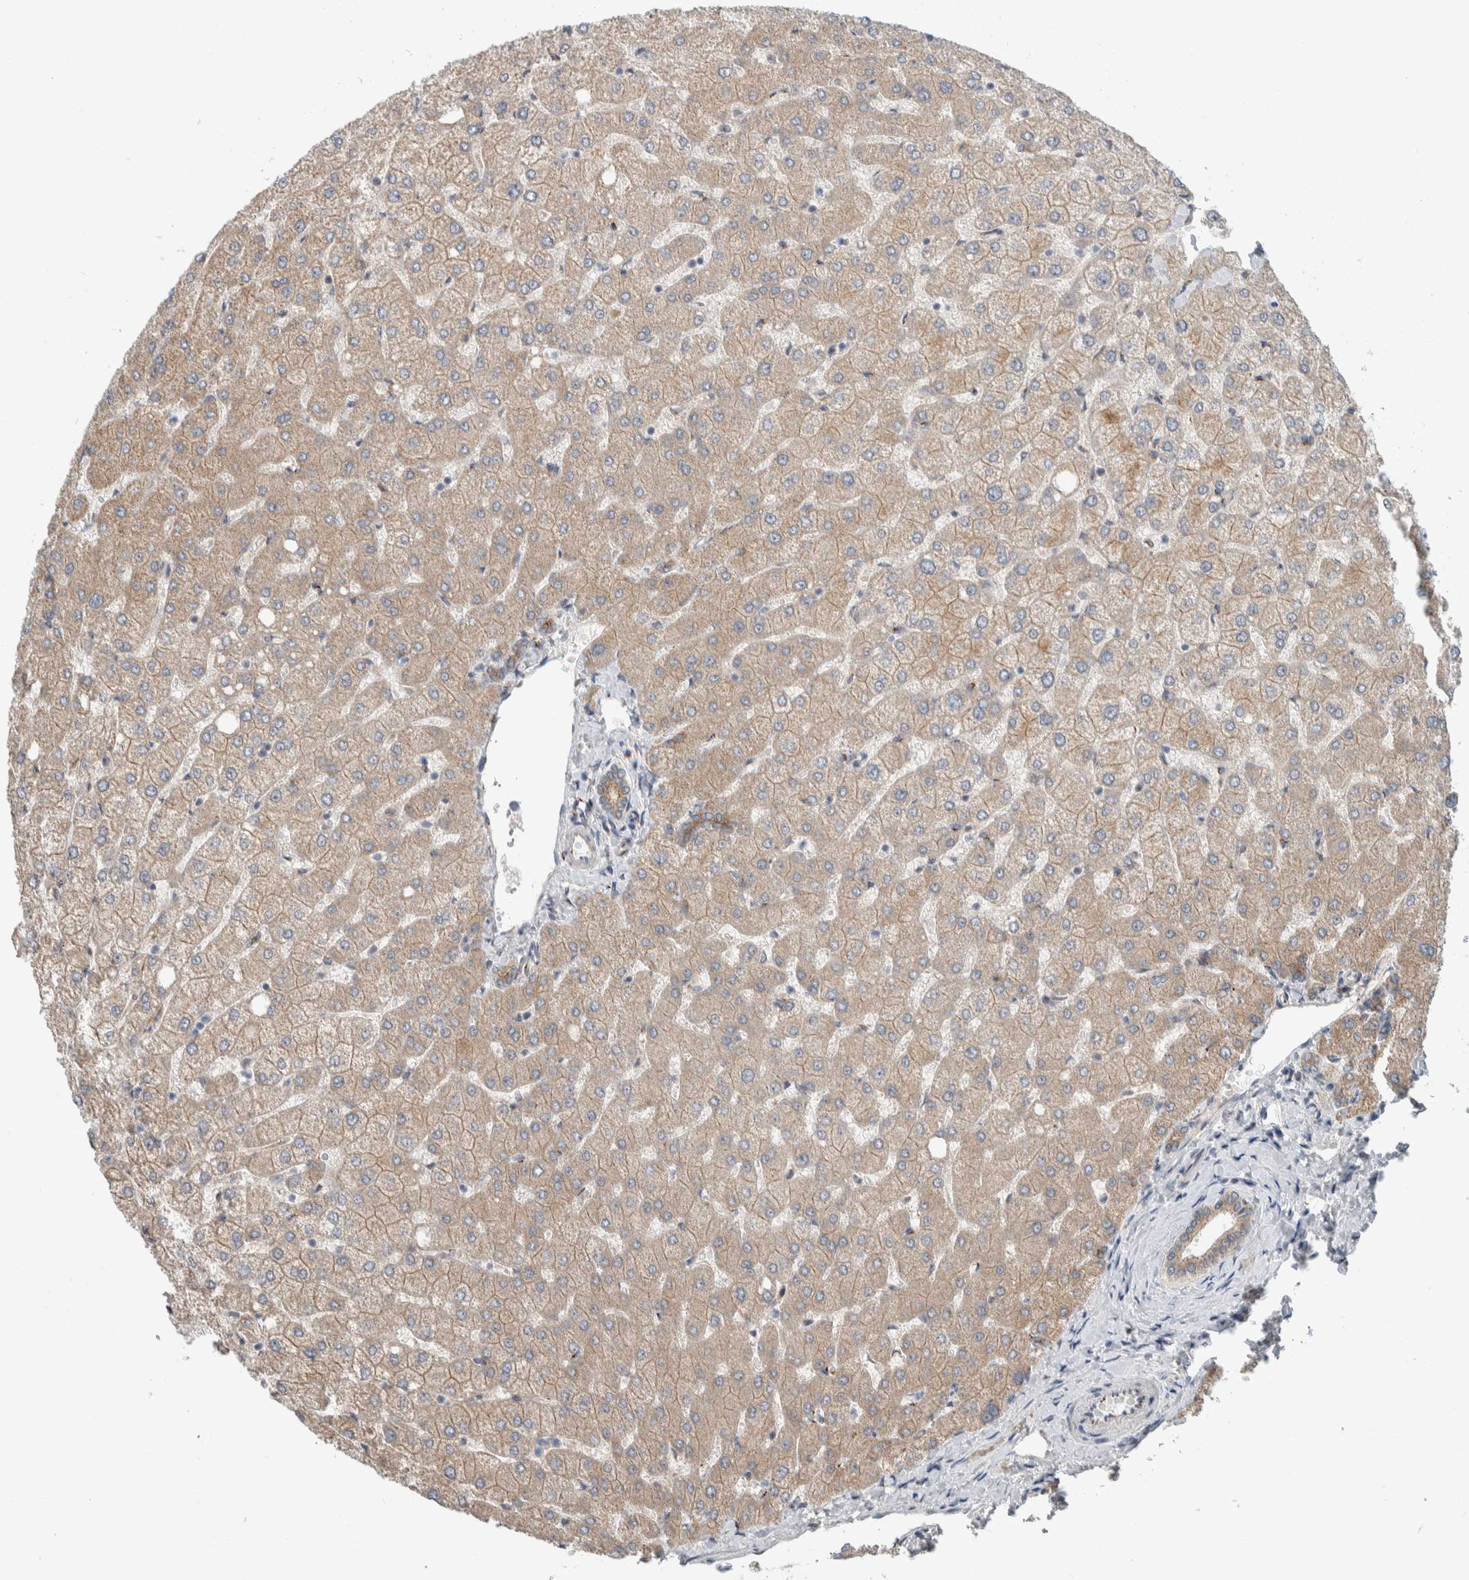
{"staining": {"intensity": "weak", "quantity": ">75%", "location": "cytoplasmic/membranous"}, "tissue": "liver", "cell_type": "Cholangiocytes", "image_type": "normal", "snomed": [{"axis": "morphology", "description": "Normal tissue, NOS"}, {"axis": "topography", "description": "Liver"}], "caption": "Weak cytoplasmic/membranous positivity for a protein is present in approximately >75% of cholangiocytes of benign liver using IHC.", "gene": "RERE", "patient": {"sex": "female", "age": 54}}